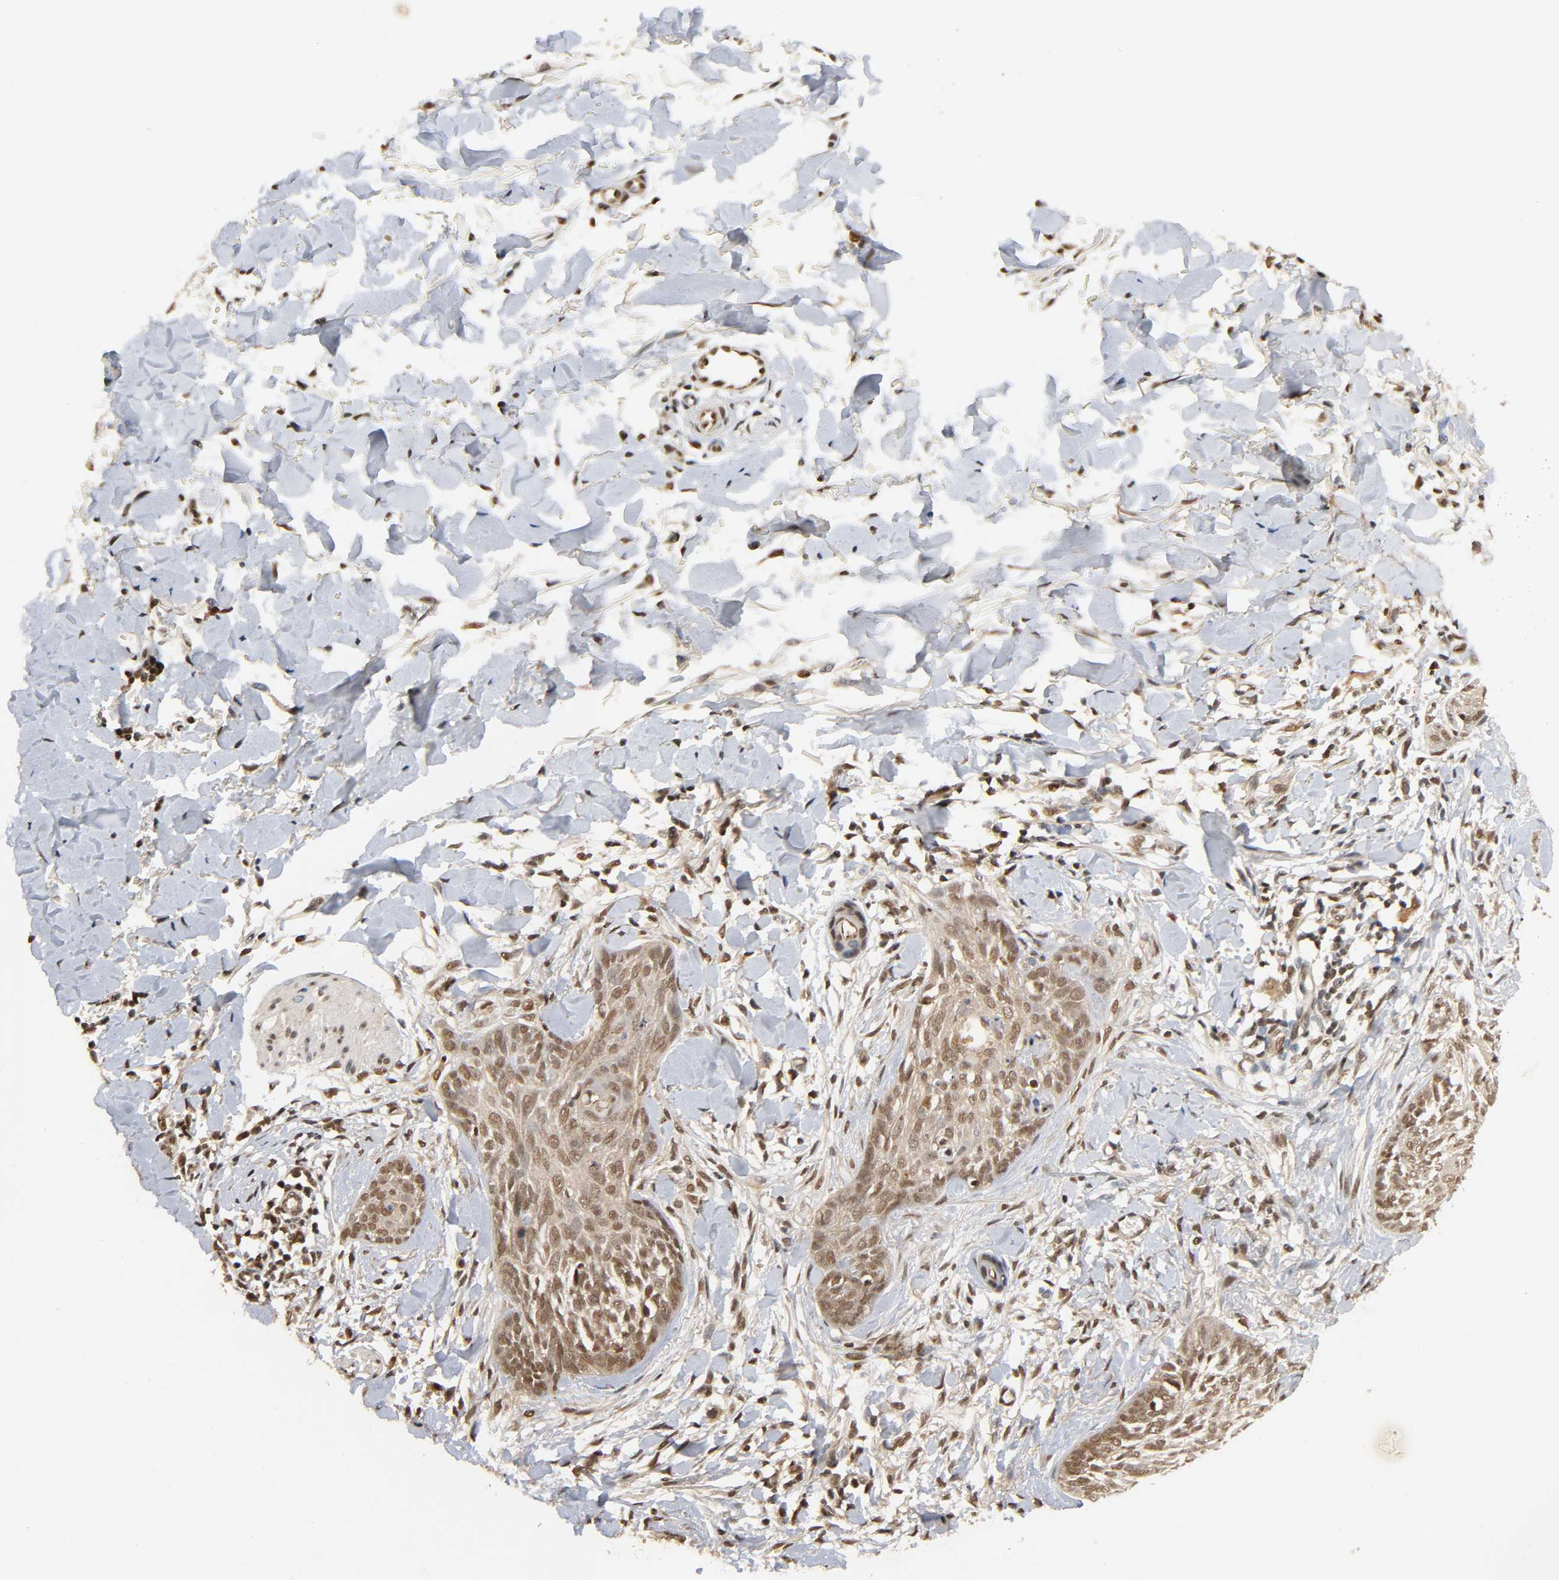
{"staining": {"intensity": "weak", "quantity": ">75%", "location": "nuclear"}, "tissue": "skin cancer", "cell_type": "Tumor cells", "image_type": "cancer", "snomed": [{"axis": "morphology", "description": "Normal tissue, NOS"}, {"axis": "morphology", "description": "Basal cell carcinoma"}, {"axis": "topography", "description": "Skin"}], "caption": "Immunohistochemistry histopathology image of skin cancer stained for a protein (brown), which shows low levels of weak nuclear positivity in approximately >75% of tumor cells.", "gene": "UBC", "patient": {"sex": "male", "age": 71}}